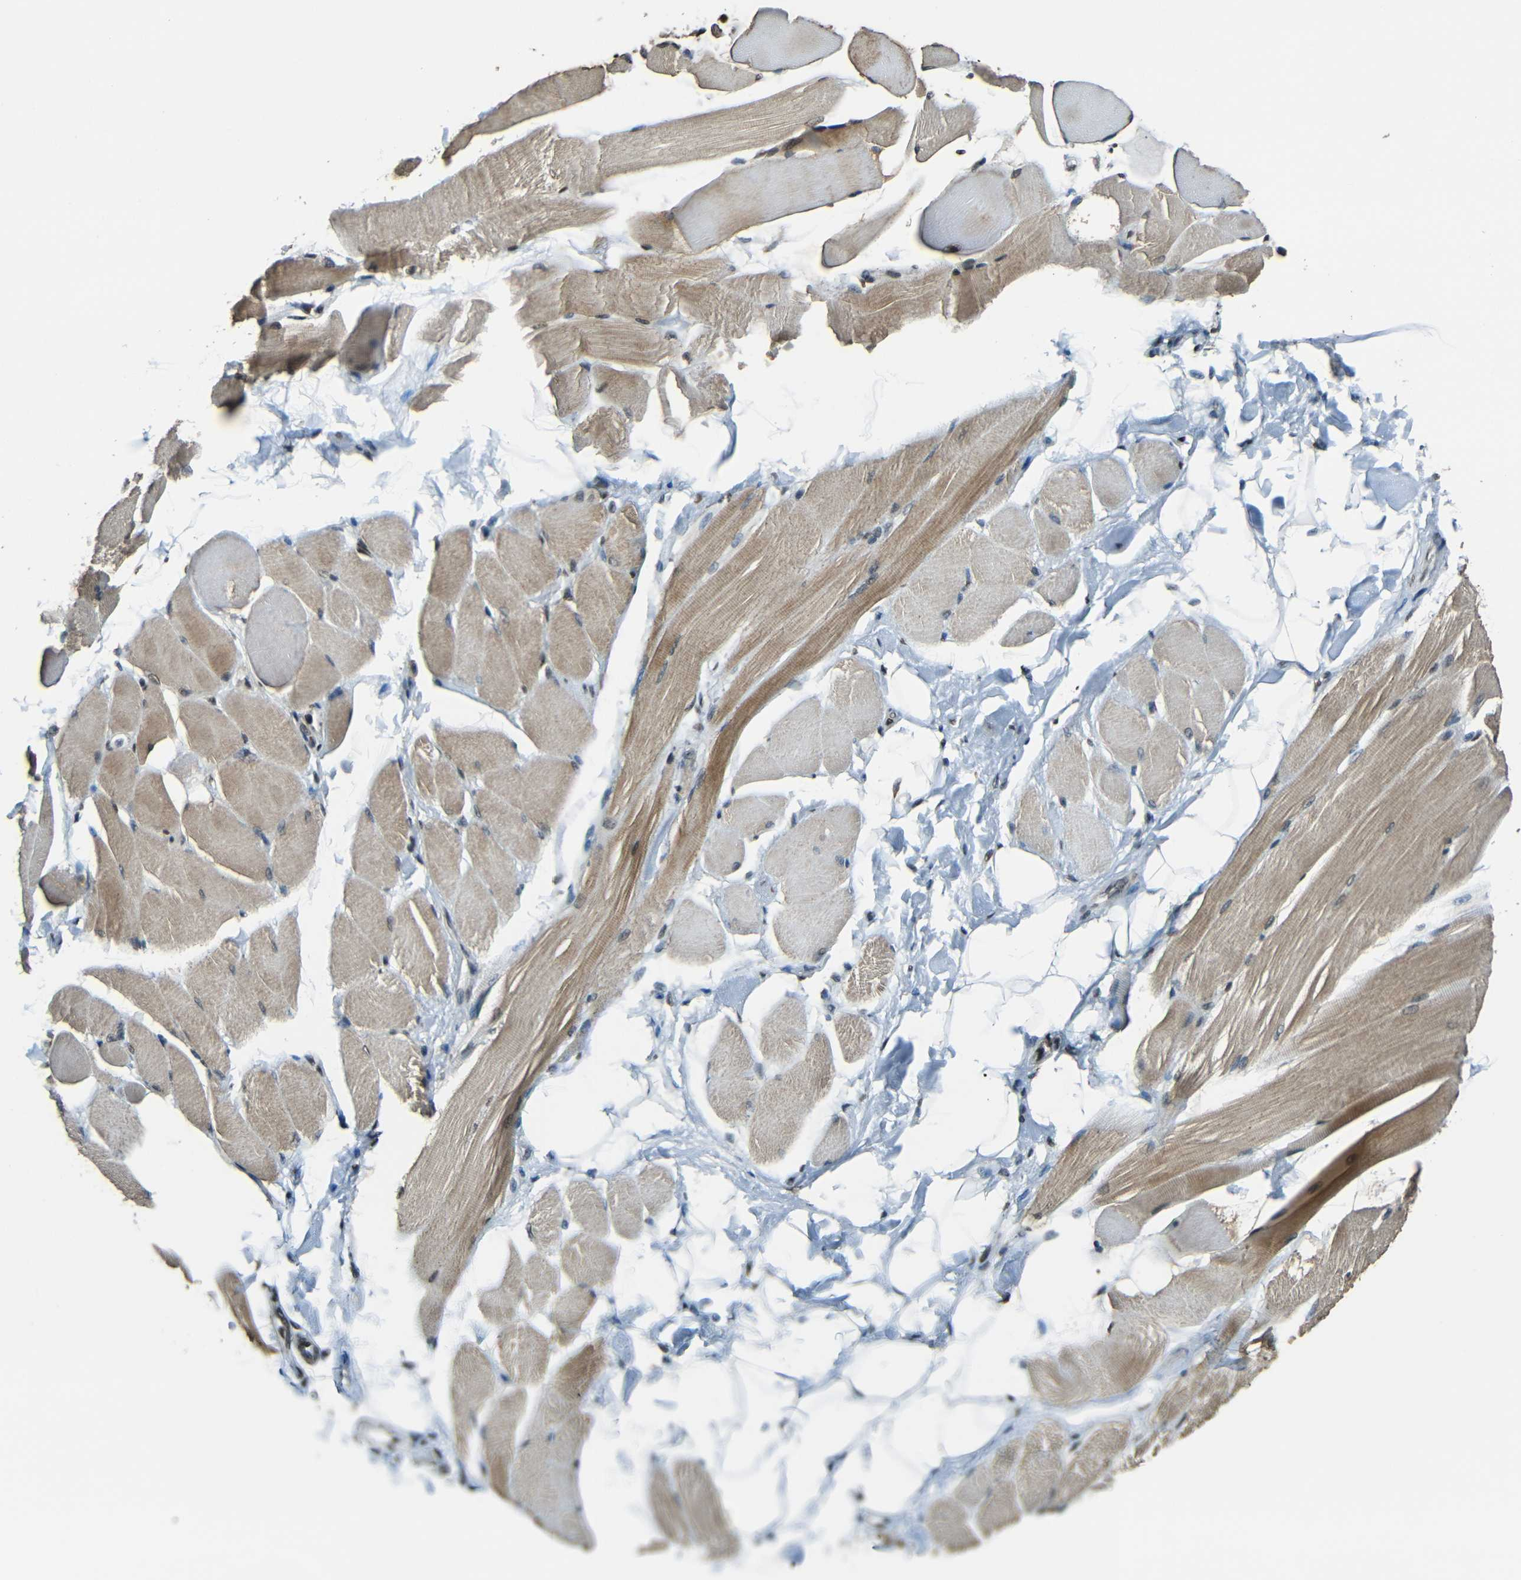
{"staining": {"intensity": "moderate", "quantity": "25%-75%", "location": "cytoplasmic/membranous,nuclear"}, "tissue": "skeletal muscle", "cell_type": "Myocytes", "image_type": "normal", "snomed": [{"axis": "morphology", "description": "Normal tissue, NOS"}, {"axis": "topography", "description": "Skeletal muscle"}, {"axis": "topography", "description": "Peripheral nerve tissue"}], "caption": "Immunohistochemical staining of normal human skeletal muscle exhibits moderate cytoplasmic/membranous,nuclear protein positivity in about 25%-75% of myocytes.", "gene": "PSIP1", "patient": {"sex": "female", "age": 84}}